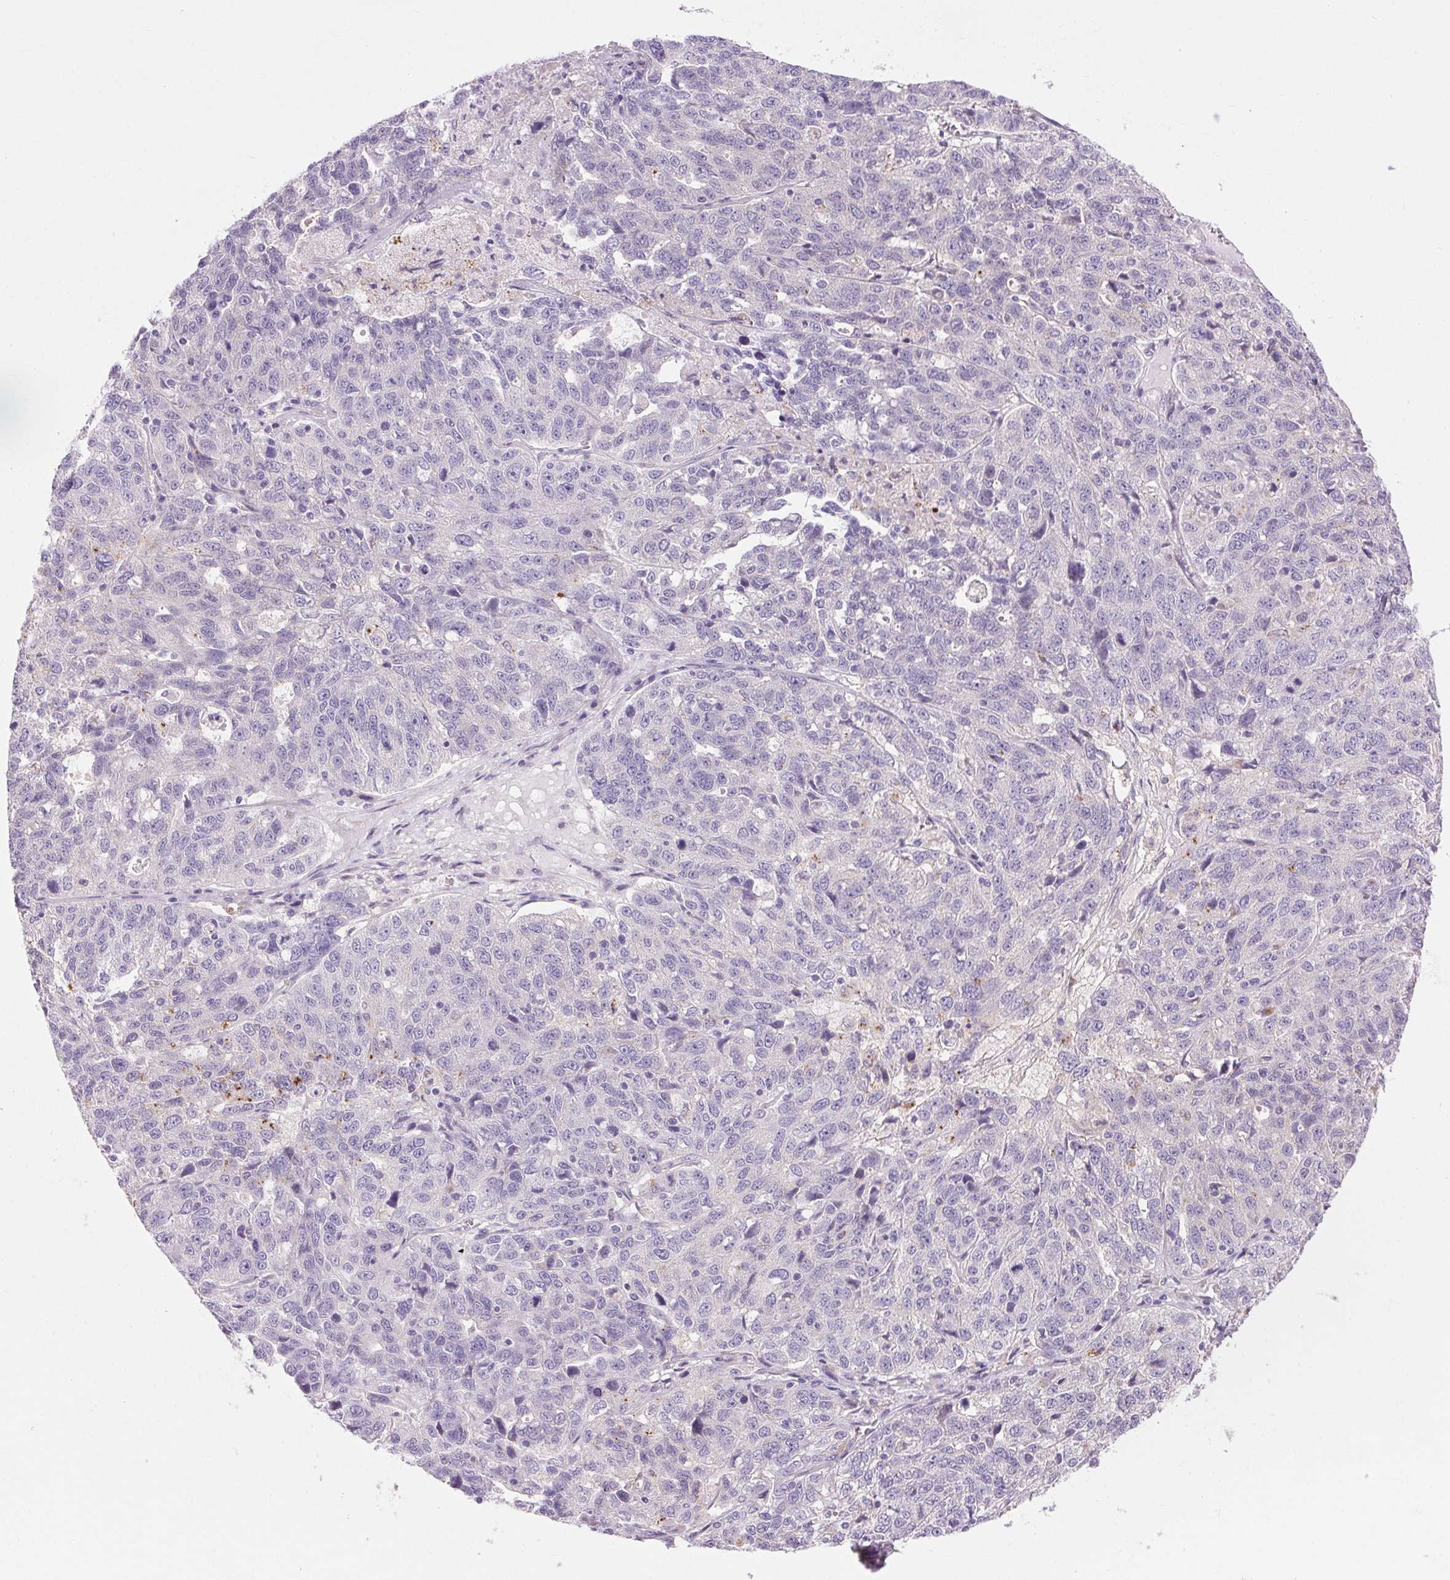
{"staining": {"intensity": "negative", "quantity": "none", "location": "none"}, "tissue": "ovarian cancer", "cell_type": "Tumor cells", "image_type": "cancer", "snomed": [{"axis": "morphology", "description": "Cystadenocarcinoma, serous, NOS"}, {"axis": "topography", "description": "Ovary"}], "caption": "DAB immunohistochemical staining of ovarian serous cystadenocarcinoma shows no significant positivity in tumor cells.", "gene": "SOWAHC", "patient": {"sex": "female", "age": 71}}